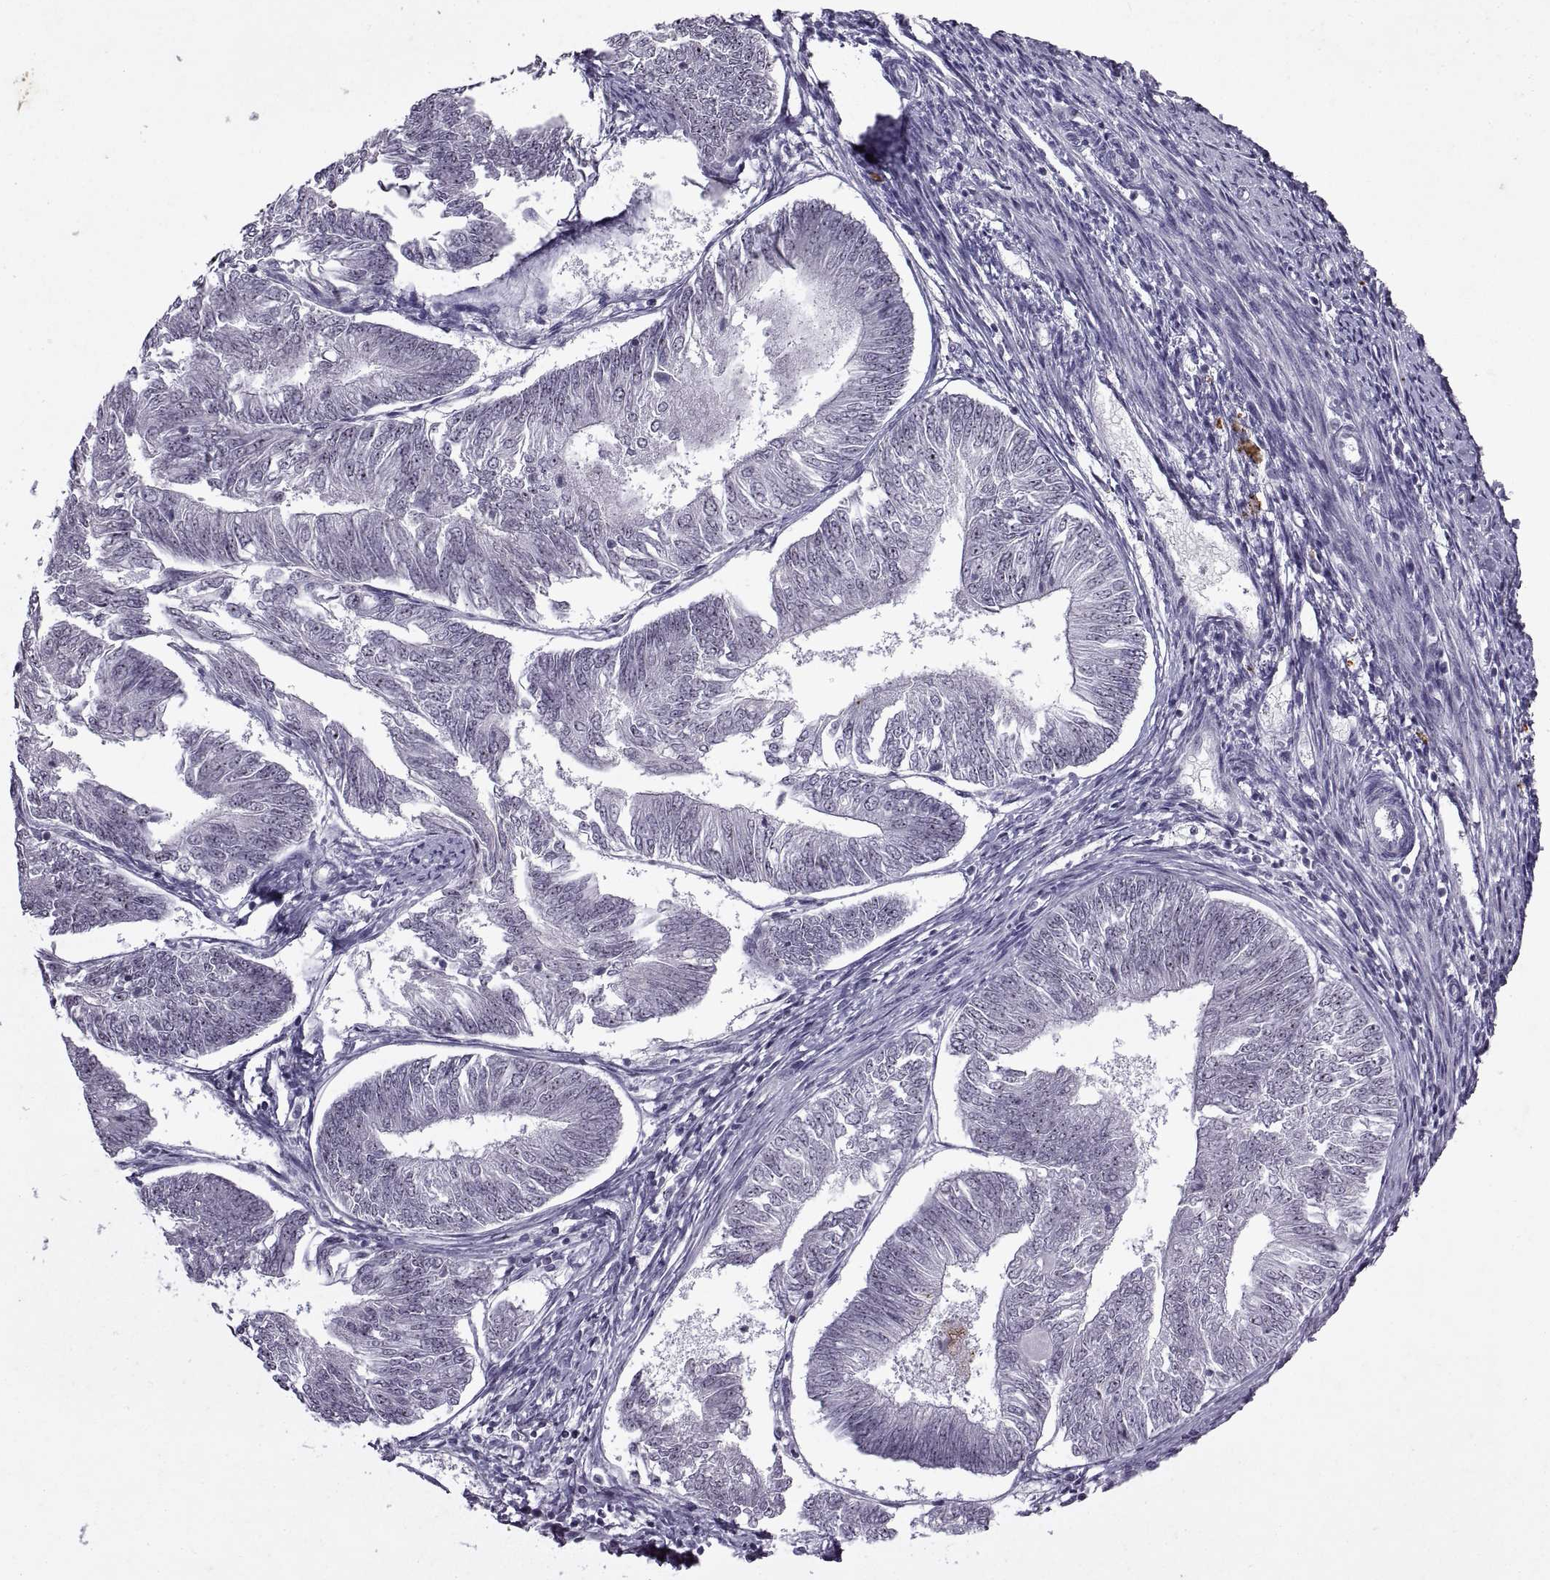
{"staining": {"intensity": "moderate", "quantity": "<25%", "location": "nuclear"}, "tissue": "endometrial cancer", "cell_type": "Tumor cells", "image_type": "cancer", "snomed": [{"axis": "morphology", "description": "Adenocarcinoma, NOS"}, {"axis": "topography", "description": "Endometrium"}], "caption": "Tumor cells display low levels of moderate nuclear staining in about <25% of cells in human endometrial cancer (adenocarcinoma).", "gene": "SINHCAF", "patient": {"sex": "female", "age": 58}}